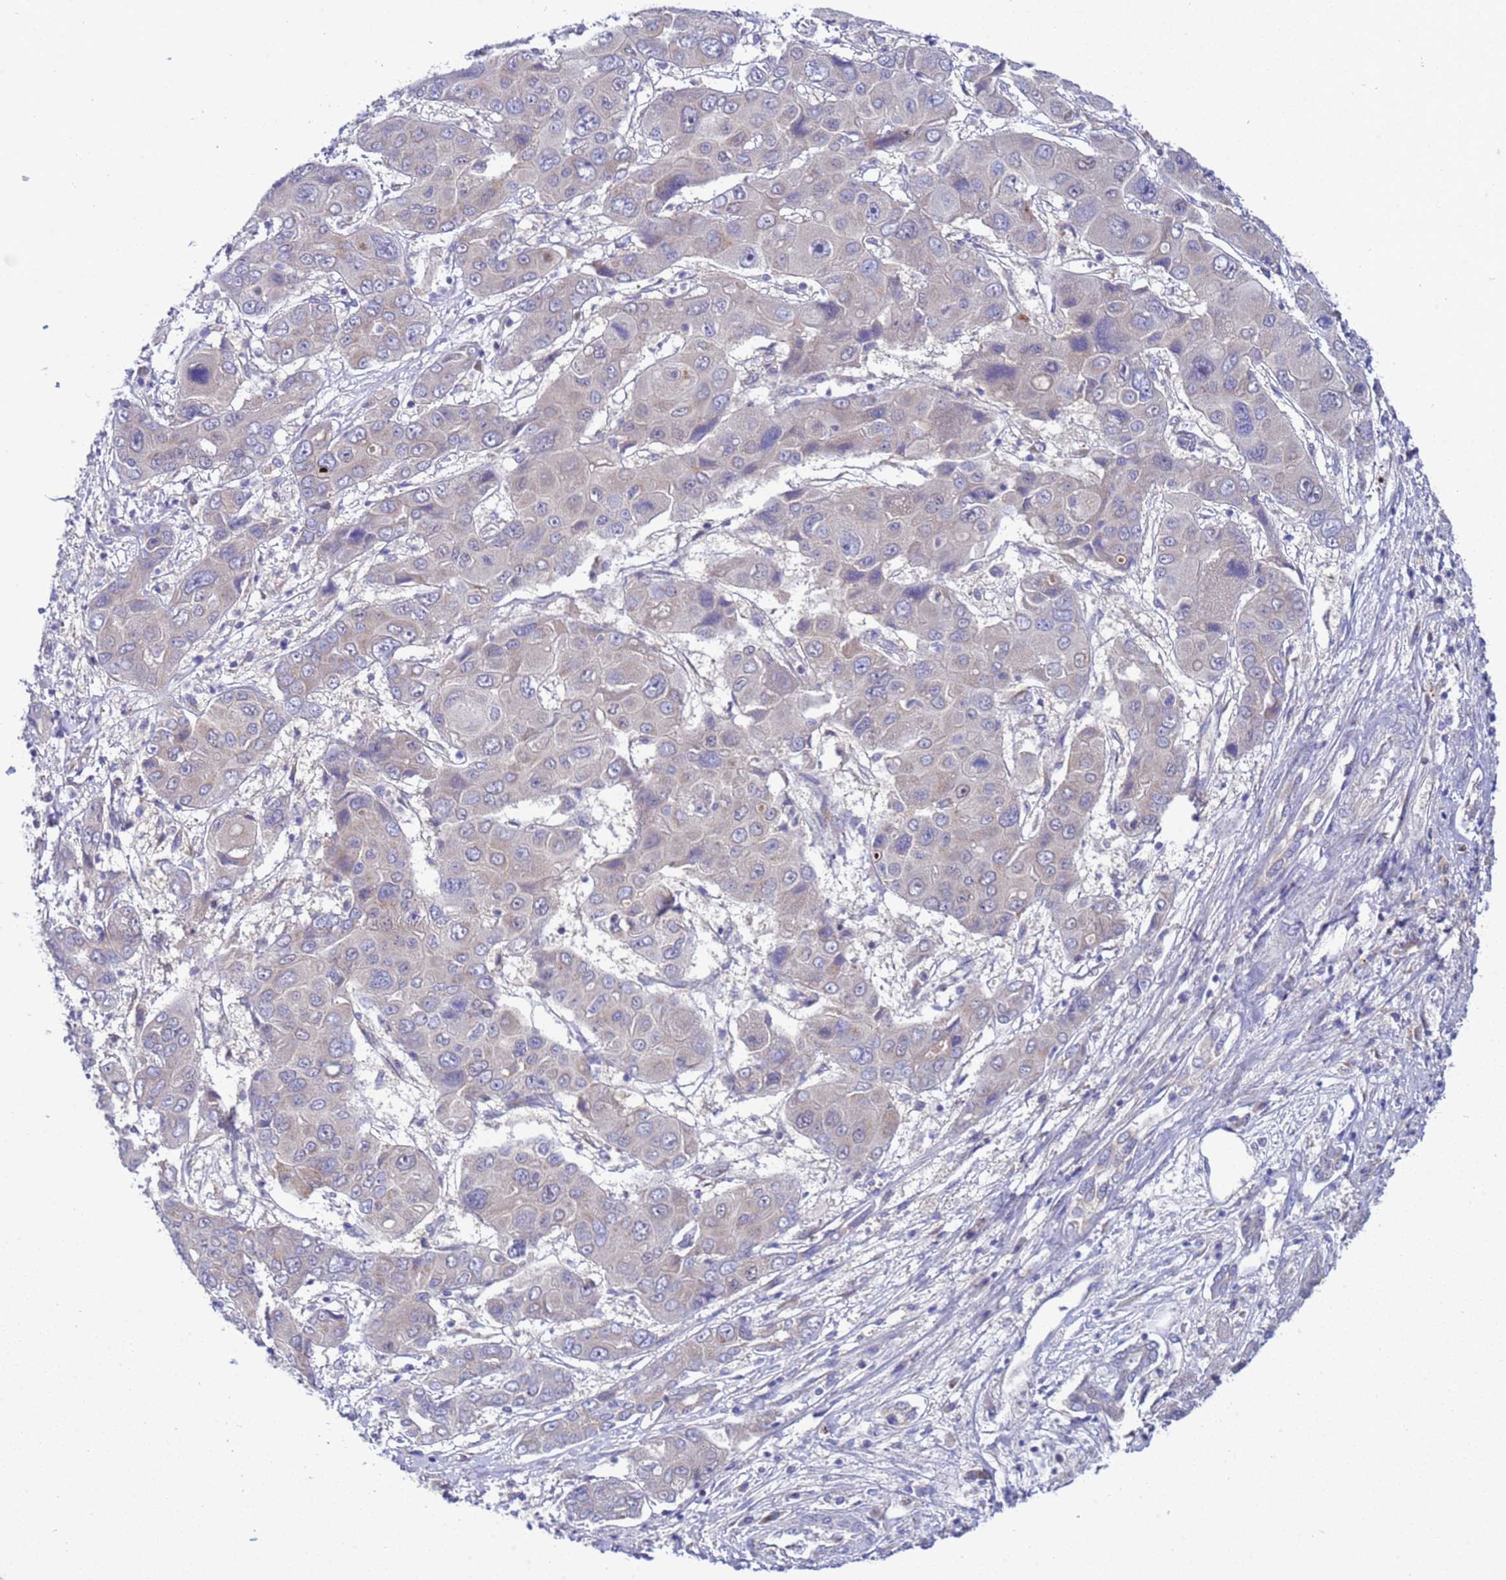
{"staining": {"intensity": "negative", "quantity": "none", "location": "none"}, "tissue": "liver cancer", "cell_type": "Tumor cells", "image_type": "cancer", "snomed": [{"axis": "morphology", "description": "Cholangiocarcinoma"}, {"axis": "topography", "description": "Liver"}], "caption": "Liver cancer (cholangiocarcinoma) was stained to show a protein in brown. There is no significant expression in tumor cells.", "gene": "RC3H2", "patient": {"sex": "male", "age": 67}}